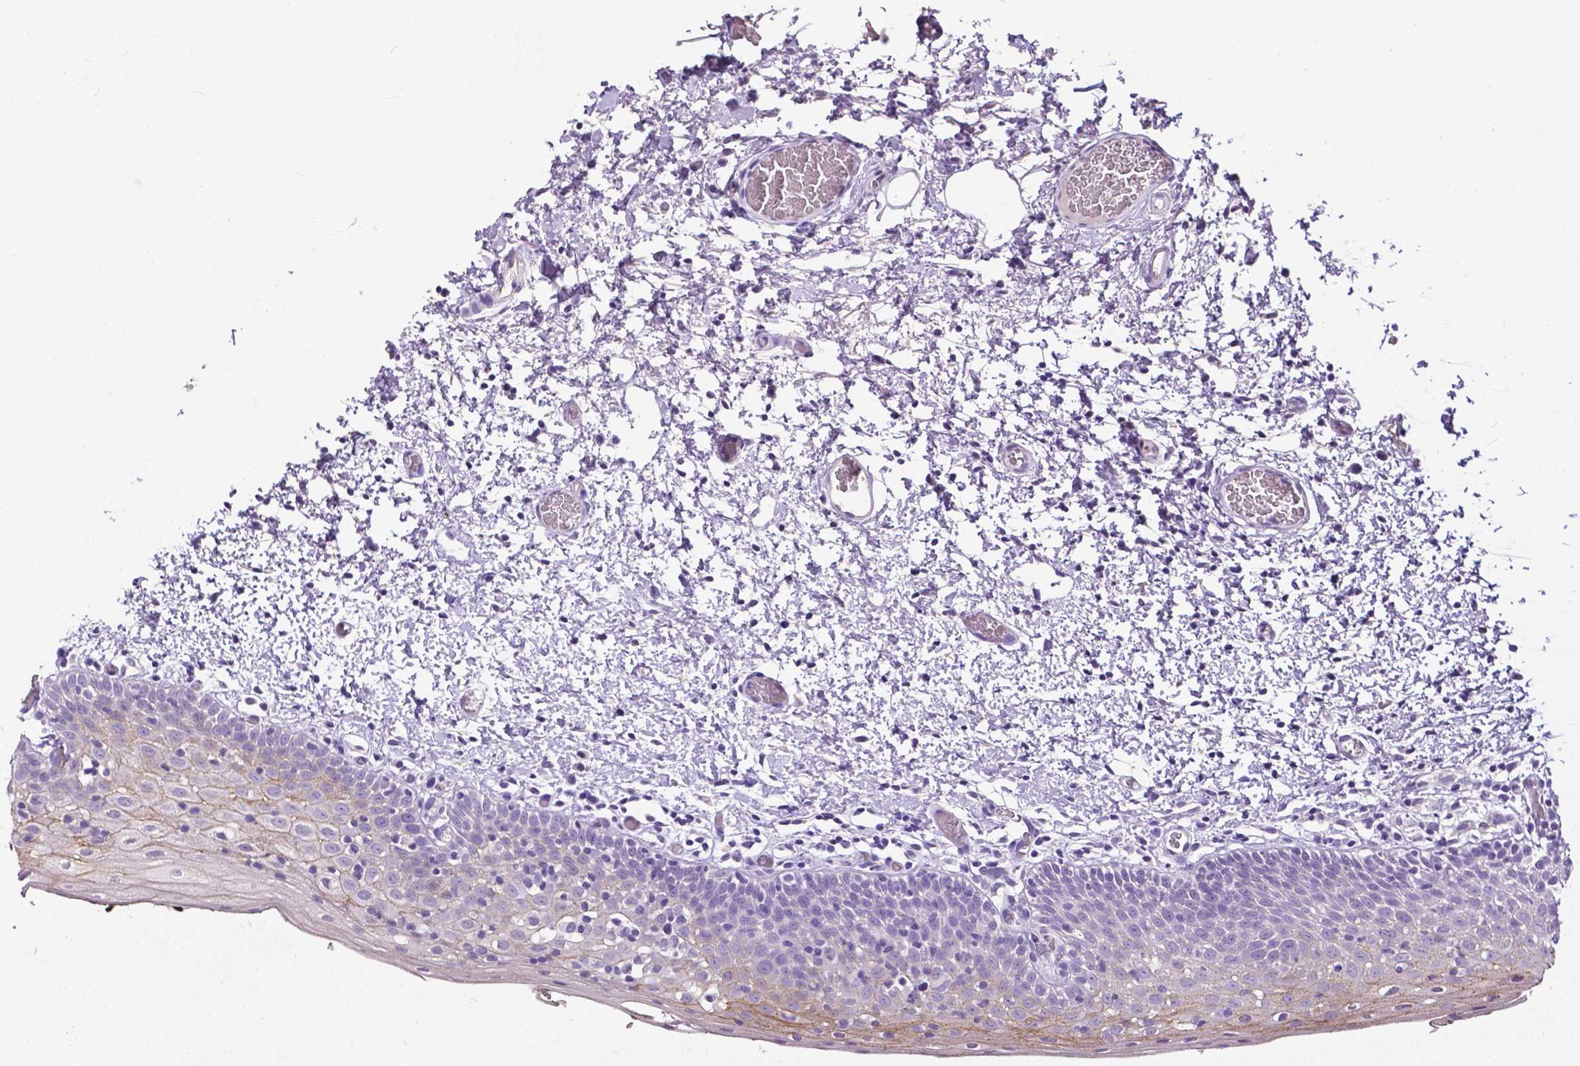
{"staining": {"intensity": "moderate", "quantity": "<25%", "location": "cytoplasmic/membranous"}, "tissue": "oral mucosa", "cell_type": "Squamous epithelial cells", "image_type": "normal", "snomed": [{"axis": "morphology", "description": "Normal tissue, NOS"}, {"axis": "morphology", "description": "Squamous cell carcinoma, NOS"}, {"axis": "topography", "description": "Oral tissue"}, {"axis": "topography", "description": "Head-Neck"}], "caption": "This histopathology image reveals normal oral mucosa stained with immunohistochemistry to label a protein in brown. The cytoplasmic/membranous of squamous epithelial cells show moderate positivity for the protein. Nuclei are counter-stained blue.", "gene": "OCLN", "patient": {"sex": "male", "age": 69}}